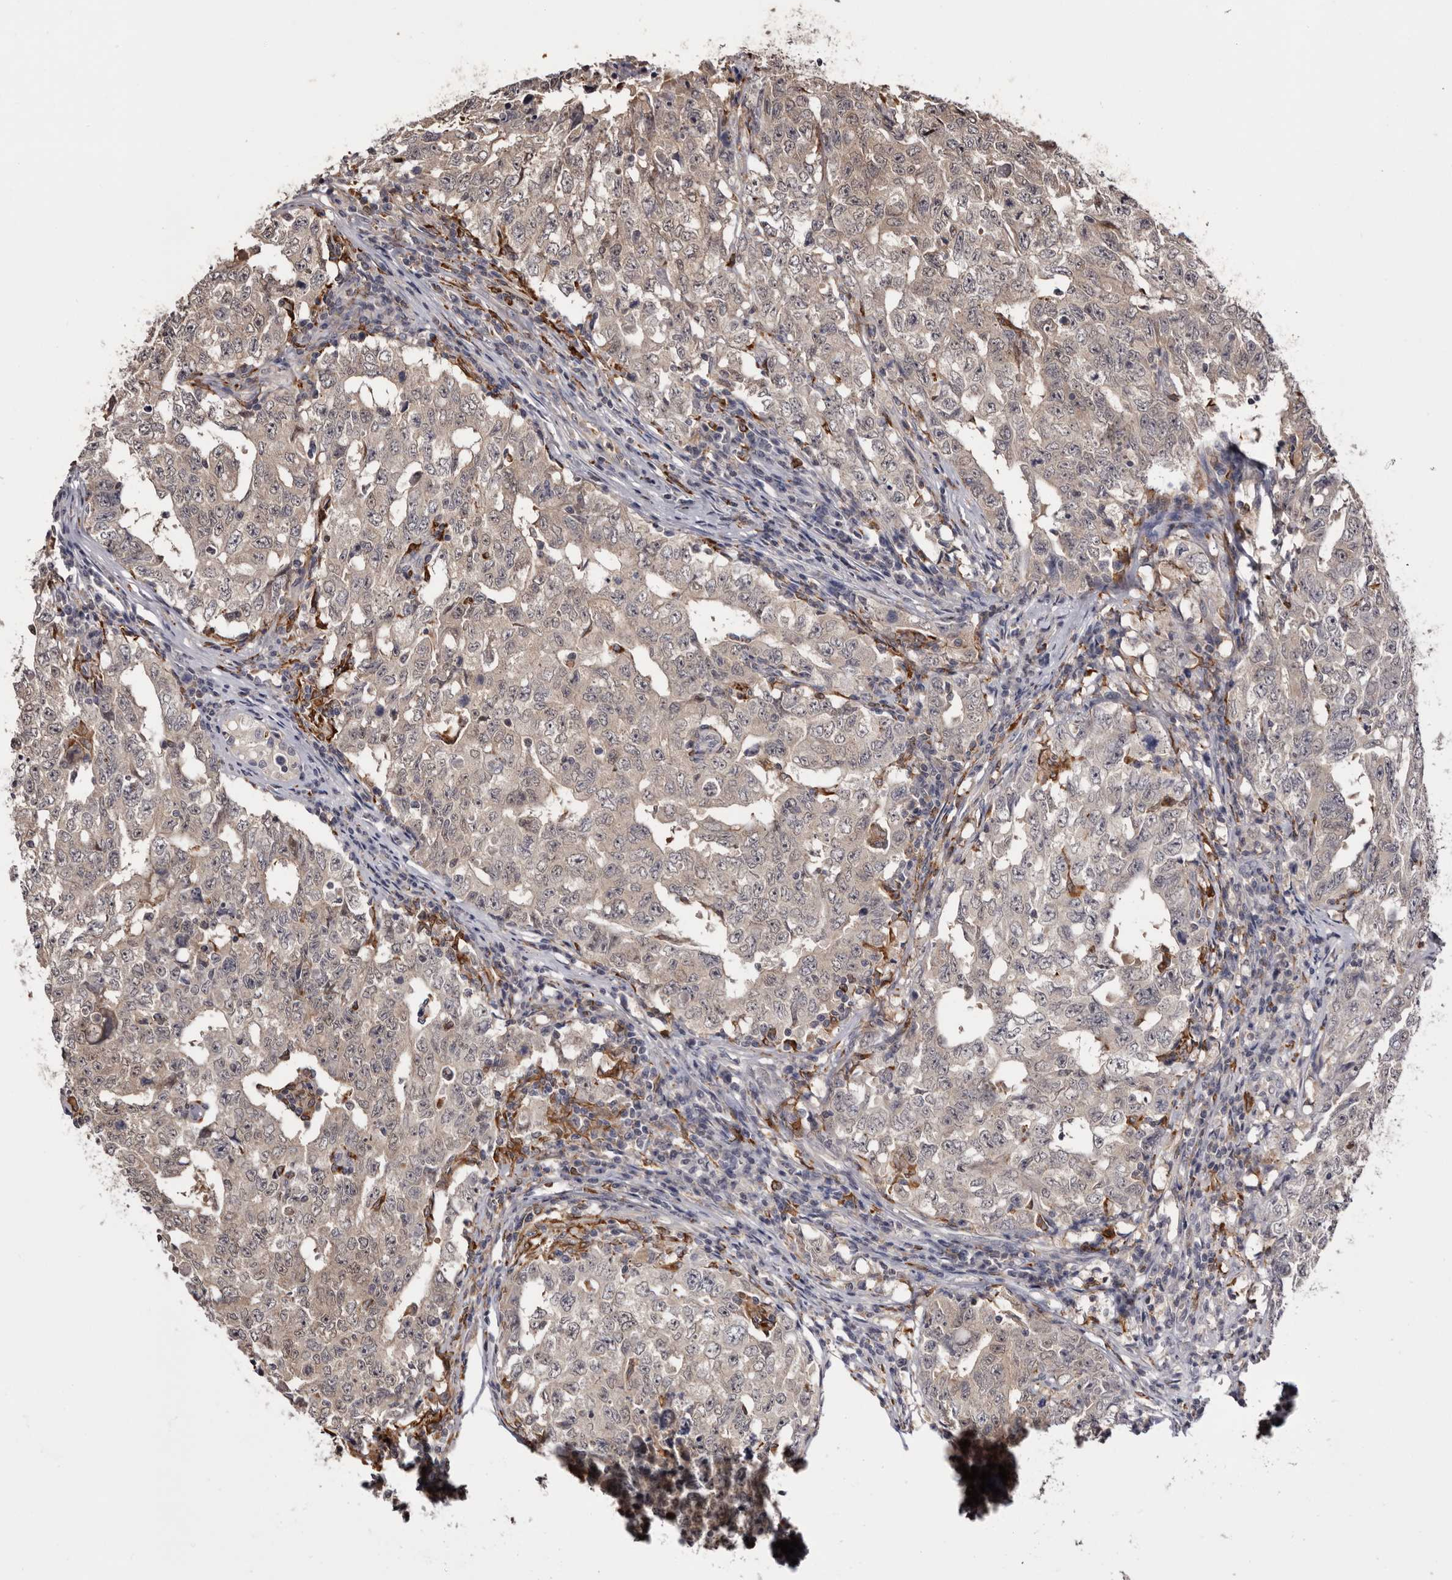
{"staining": {"intensity": "weak", "quantity": "<25%", "location": "cytoplasmic/membranous"}, "tissue": "testis cancer", "cell_type": "Tumor cells", "image_type": "cancer", "snomed": [{"axis": "morphology", "description": "Carcinoma, Embryonal, NOS"}, {"axis": "topography", "description": "Testis"}], "caption": "Immunohistochemical staining of human testis cancer (embryonal carcinoma) displays no significant expression in tumor cells.", "gene": "TNNI1", "patient": {"sex": "male", "age": 26}}